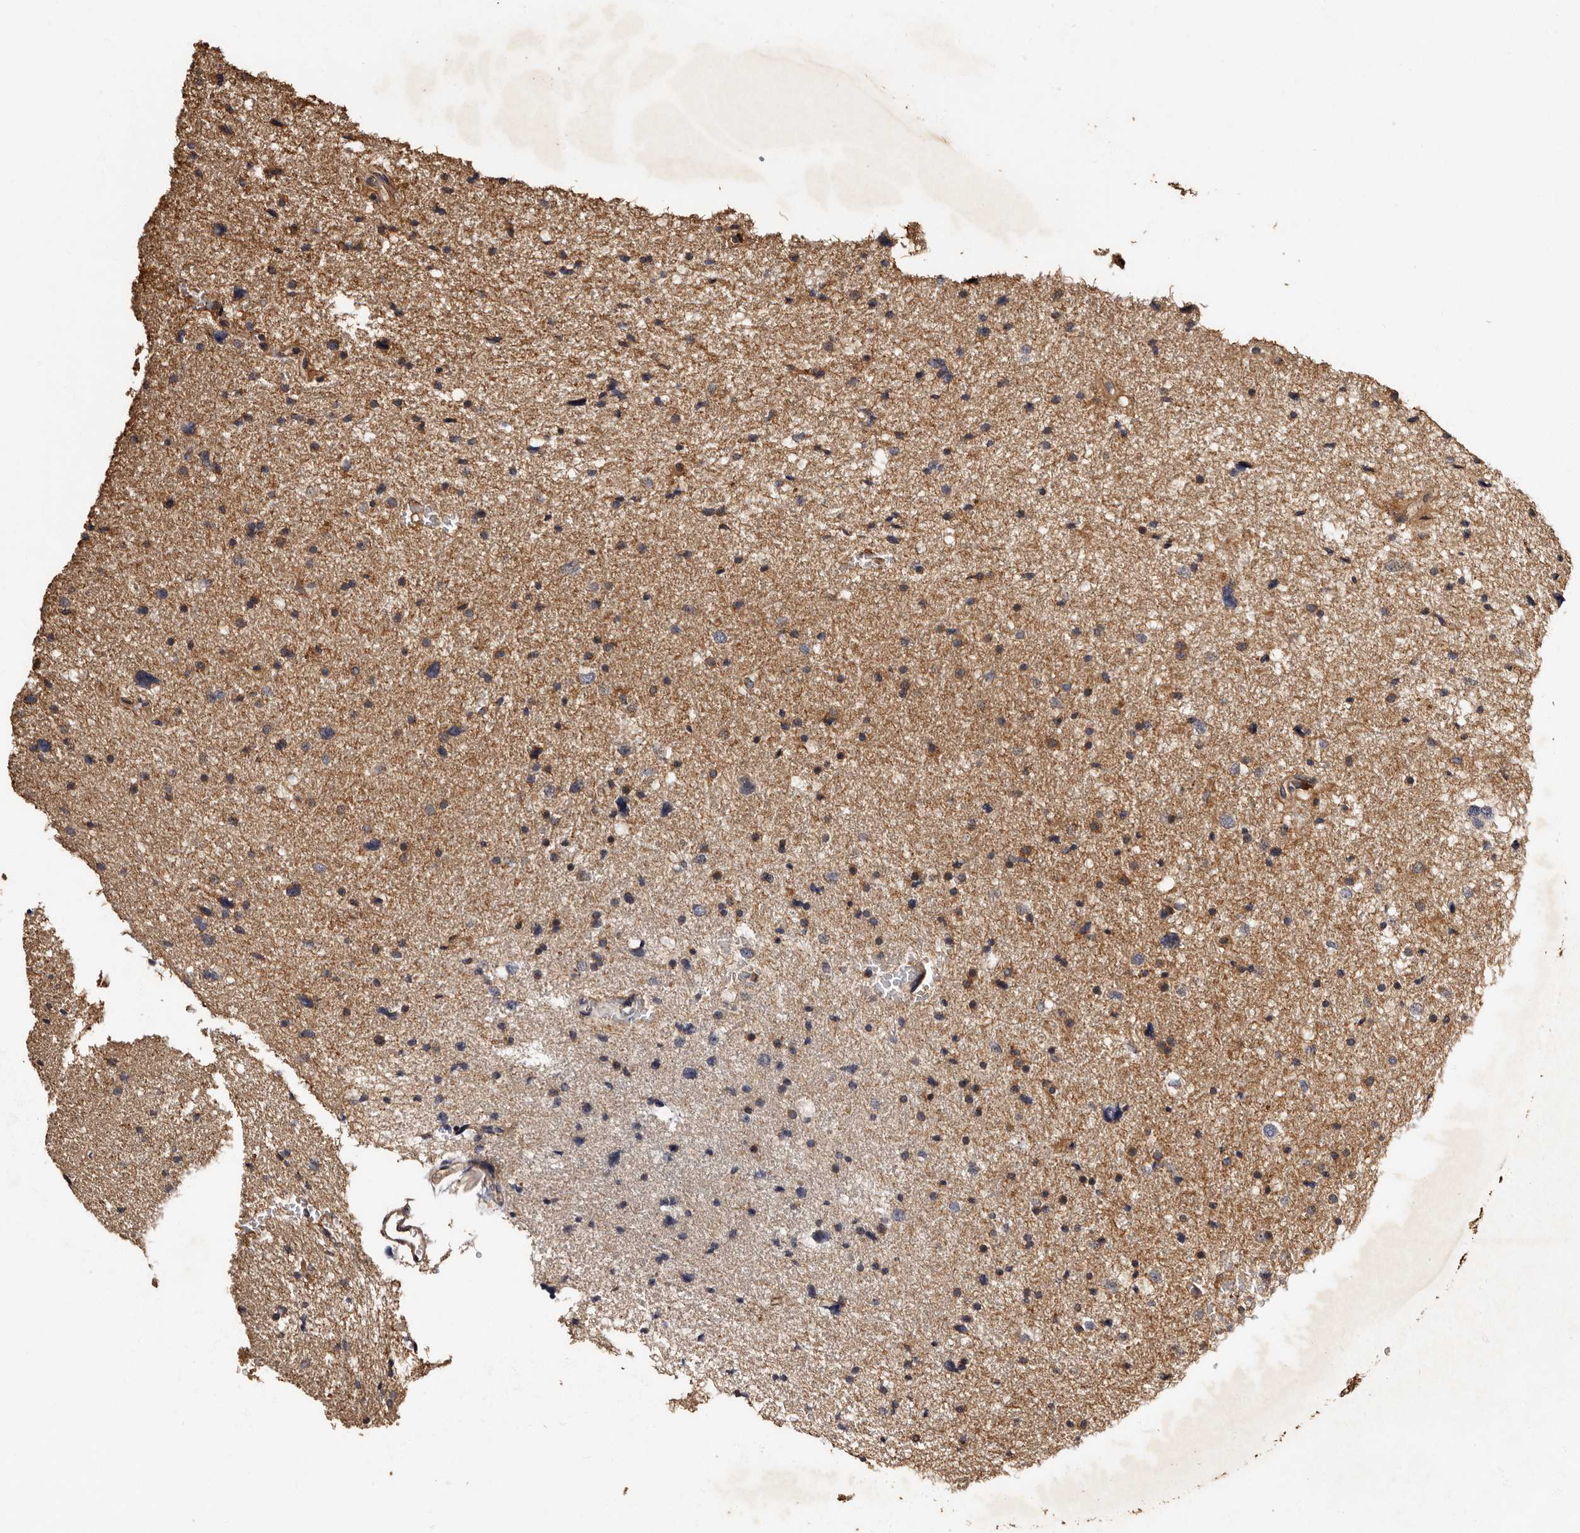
{"staining": {"intensity": "weak", "quantity": "25%-75%", "location": "cytoplasmic/membranous"}, "tissue": "glioma", "cell_type": "Tumor cells", "image_type": "cancer", "snomed": [{"axis": "morphology", "description": "Glioma, malignant, Low grade"}, {"axis": "topography", "description": "Brain"}], "caption": "A high-resolution image shows IHC staining of low-grade glioma (malignant), which reveals weak cytoplasmic/membranous expression in about 25%-75% of tumor cells.", "gene": "ADCK5", "patient": {"sex": "female", "age": 37}}